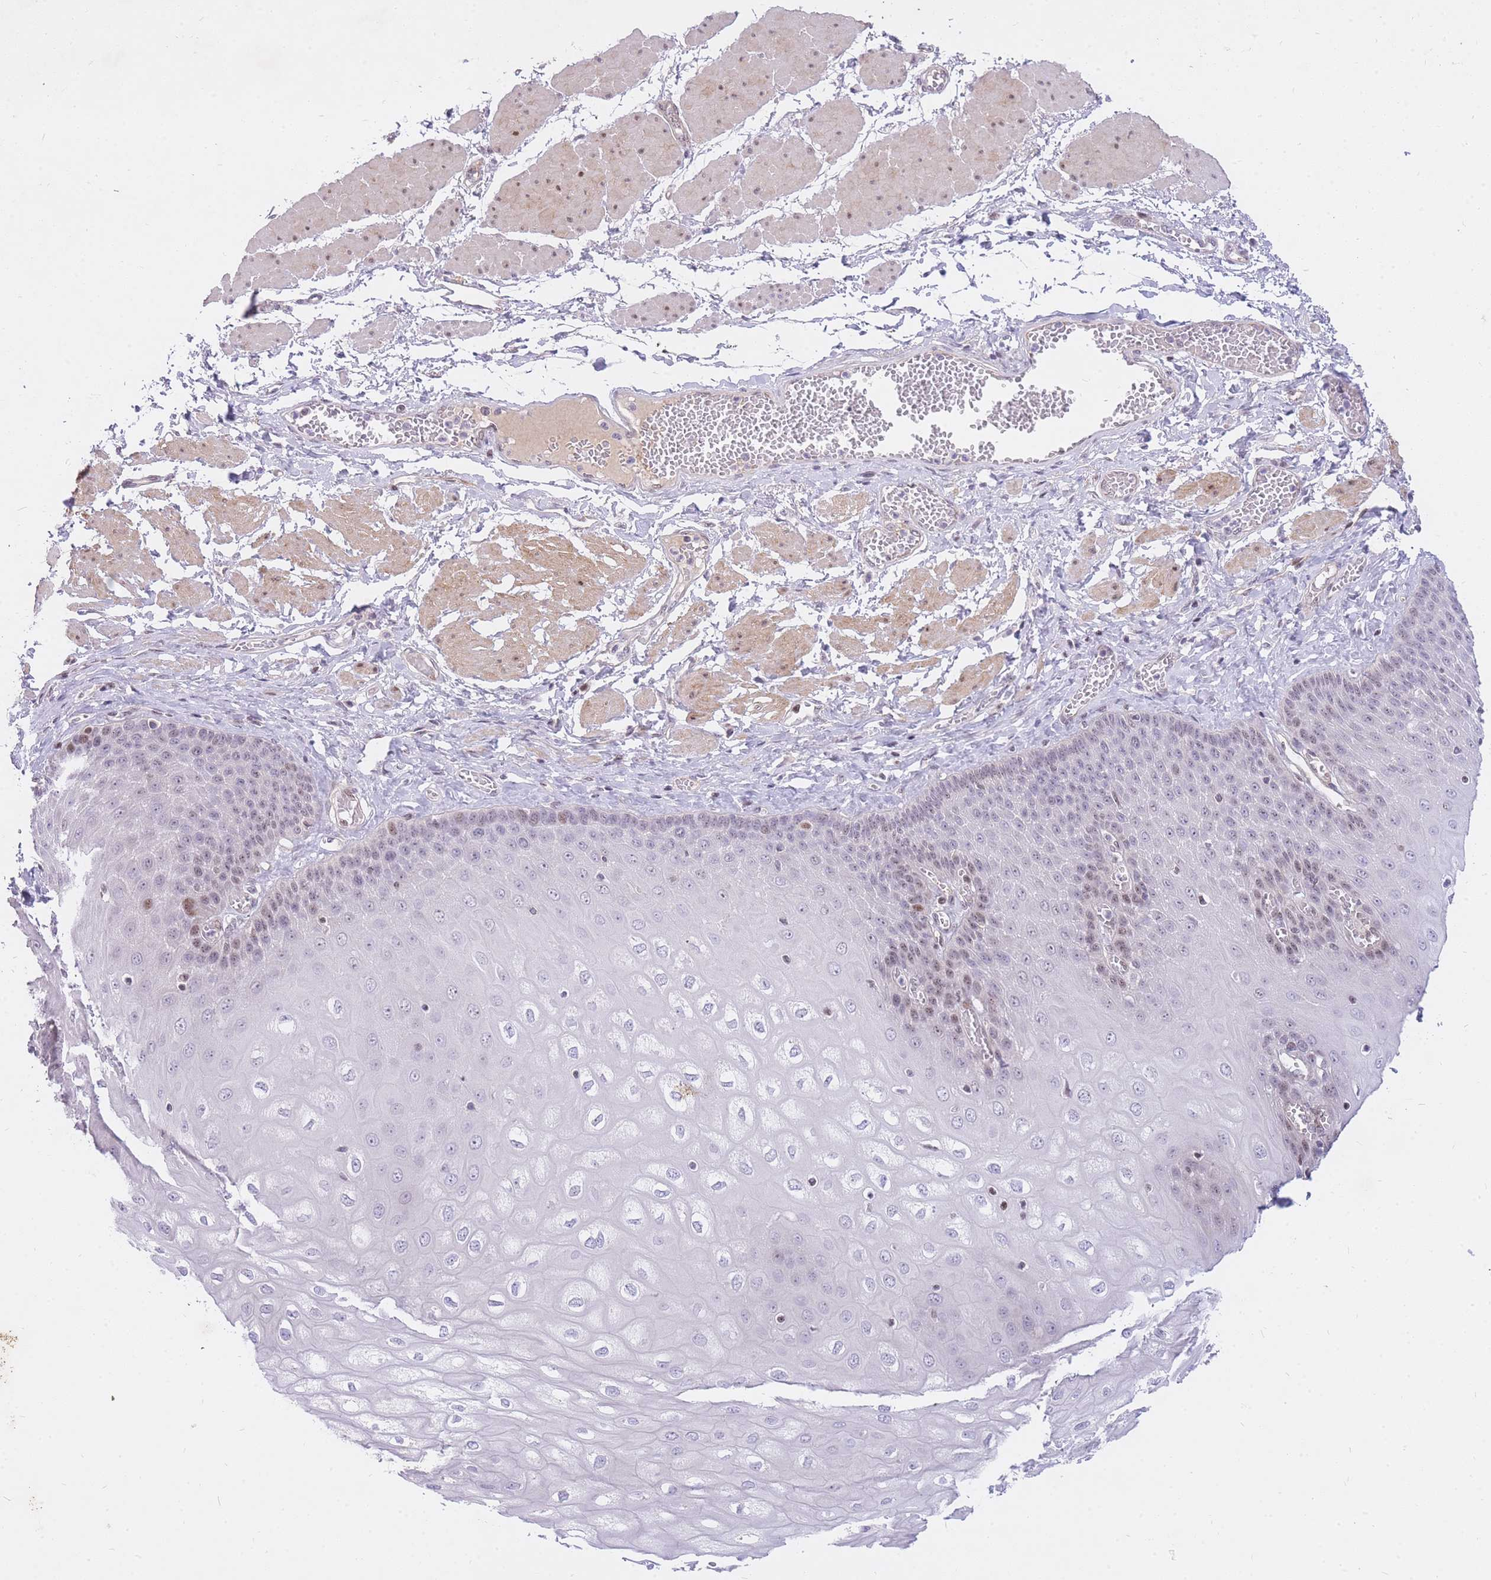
{"staining": {"intensity": "moderate", "quantity": "<25%", "location": "nuclear"}, "tissue": "esophagus", "cell_type": "Squamous epithelial cells", "image_type": "normal", "snomed": [{"axis": "morphology", "description": "Normal tissue, NOS"}, {"axis": "topography", "description": "Esophagus"}], "caption": "Protein staining demonstrates moderate nuclear staining in about <25% of squamous epithelial cells in unremarkable esophagus.", "gene": "TLE2", "patient": {"sex": "male", "age": 60}}